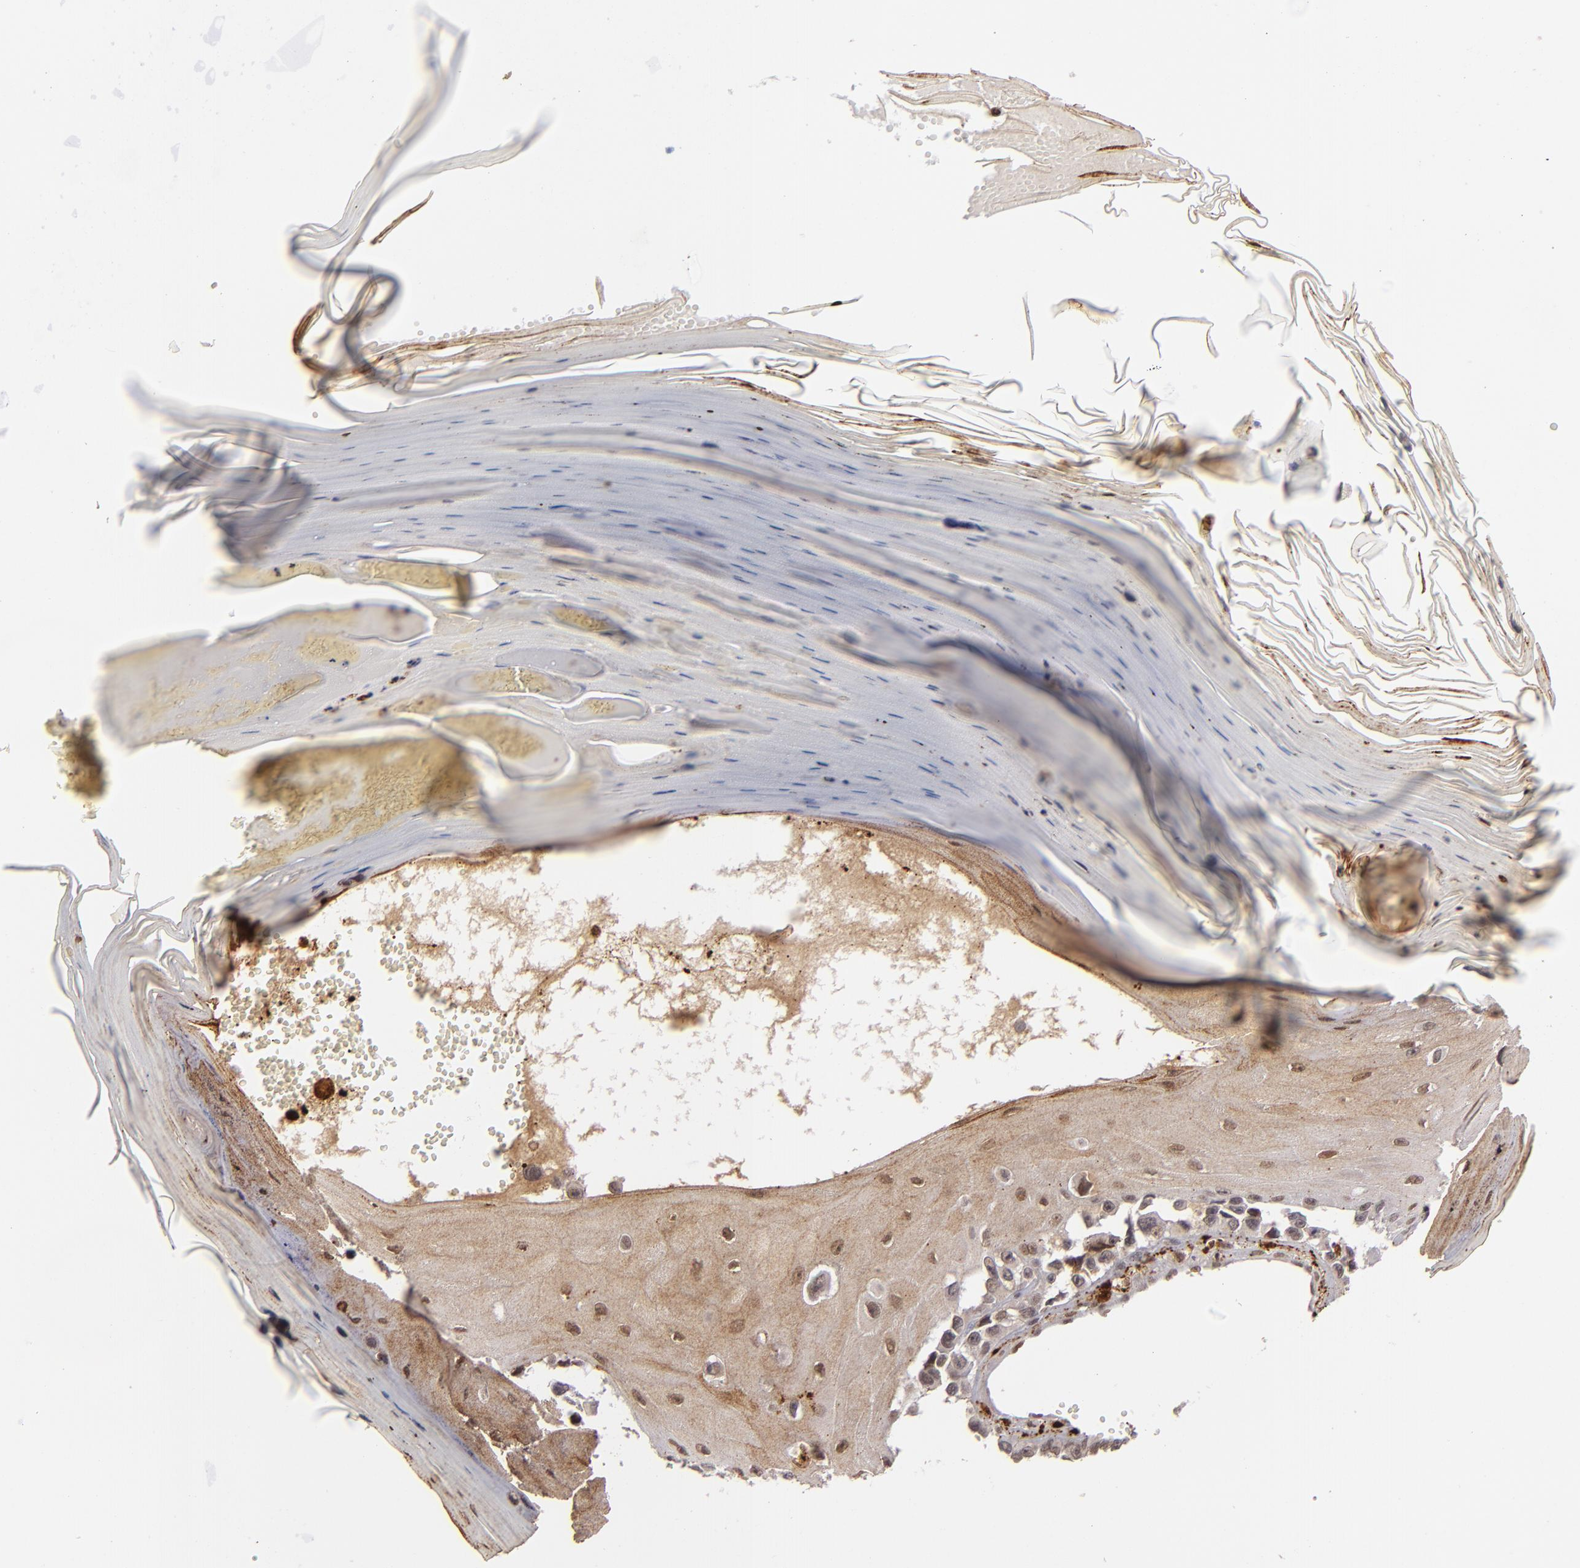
{"staining": {"intensity": "weak", "quantity": "<25%", "location": "nuclear"}, "tissue": "melanoma", "cell_type": "Tumor cells", "image_type": "cancer", "snomed": [{"axis": "morphology", "description": "Malignant melanoma, NOS"}, {"axis": "topography", "description": "Skin"}], "caption": "High magnification brightfield microscopy of melanoma stained with DAB (brown) and counterstained with hematoxylin (blue): tumor cells show no significant positivity. (DAB (3,3'-diaminobenzidine) immunohistochemistry with hematoxylin counter stain).", "gene": "RXRG", "patient": {"sex": "female", "age": 82}}